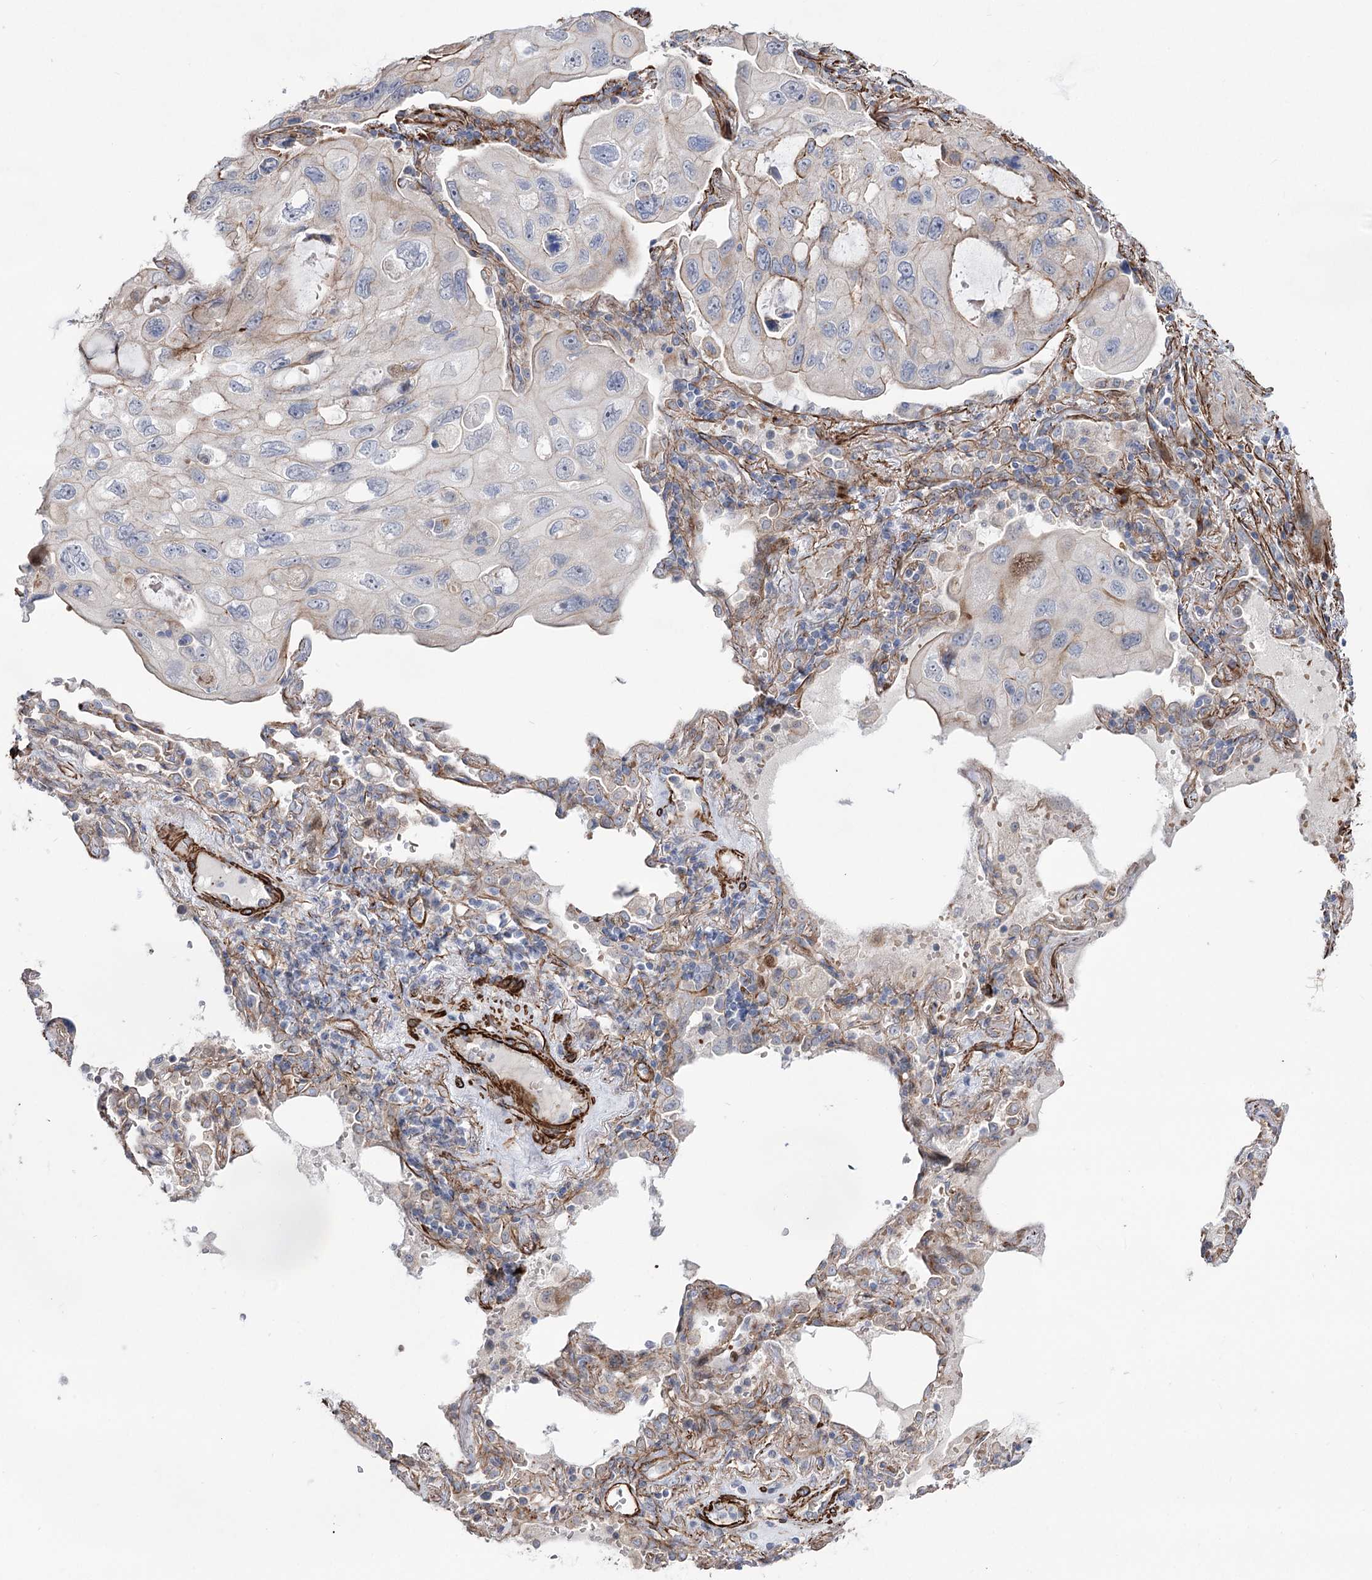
{"staining": {"intensity": "weak", "quantity": "<25%", "location": "cytoplasmic/membranous"}, "tissue": "lung cancer", "cell_type": "Tumor cells", "image_type": "cancer", "snomed": [{"axis": "morphology", "description": "Squamous cell carcinoma, NOS"}, {"axis": "topography", "description": "Lung"}], "caption": "Squamous cell carcinoma (lung) was stained to show a protein in brown. There is no significant expression in tumor cells. (Brightfield microscopy of DAB IHC at high magnification).", "gene": "ARHGAP20", "patient": {"sex": "female", "age": 73}}